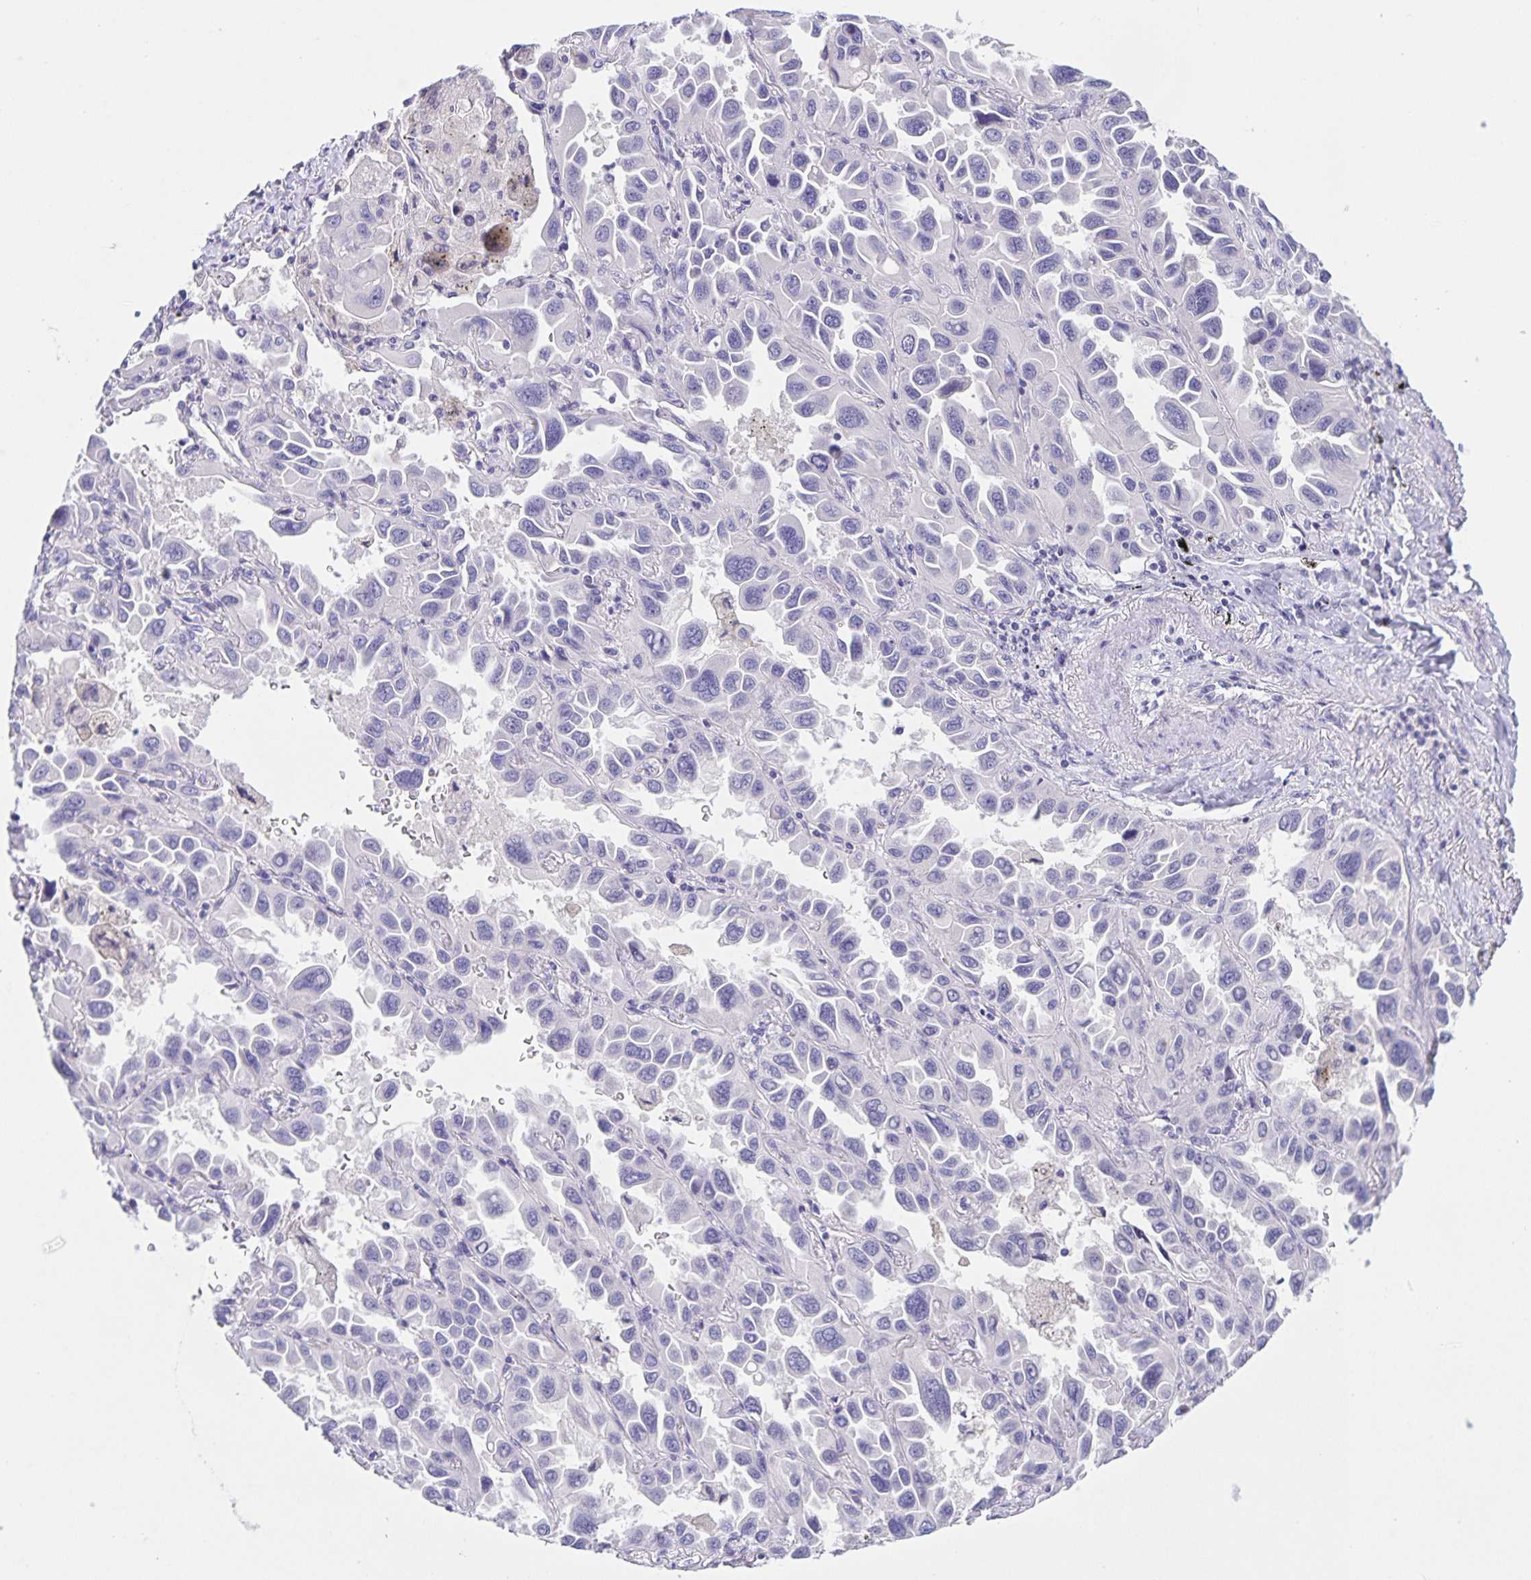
{"staining": {"intensity": "negative", "quantity": "none", "location": "none"}, "tissue": "lung cancer", "cell_type": "Tumor cells", "image_type": "cancer", "snomed": [{"axis": "morphology", "description": "Adenocarcinoma, NOS"}, {"axis": "topography", "description": "Lung"}], "caption": "This micrograph is of lung cancer (adenocarcinoma) stained with IHC to label a protein in brown with the nuclei are counter-stained blue. There is no positivity in tumor cells. (Stains: DAB IHC with hematoxylin counter stain, Microscopy: brightfield microscopy at high magnification).", "gene": "DMGDH", "patient": {"sex": "male", "age": 64}}